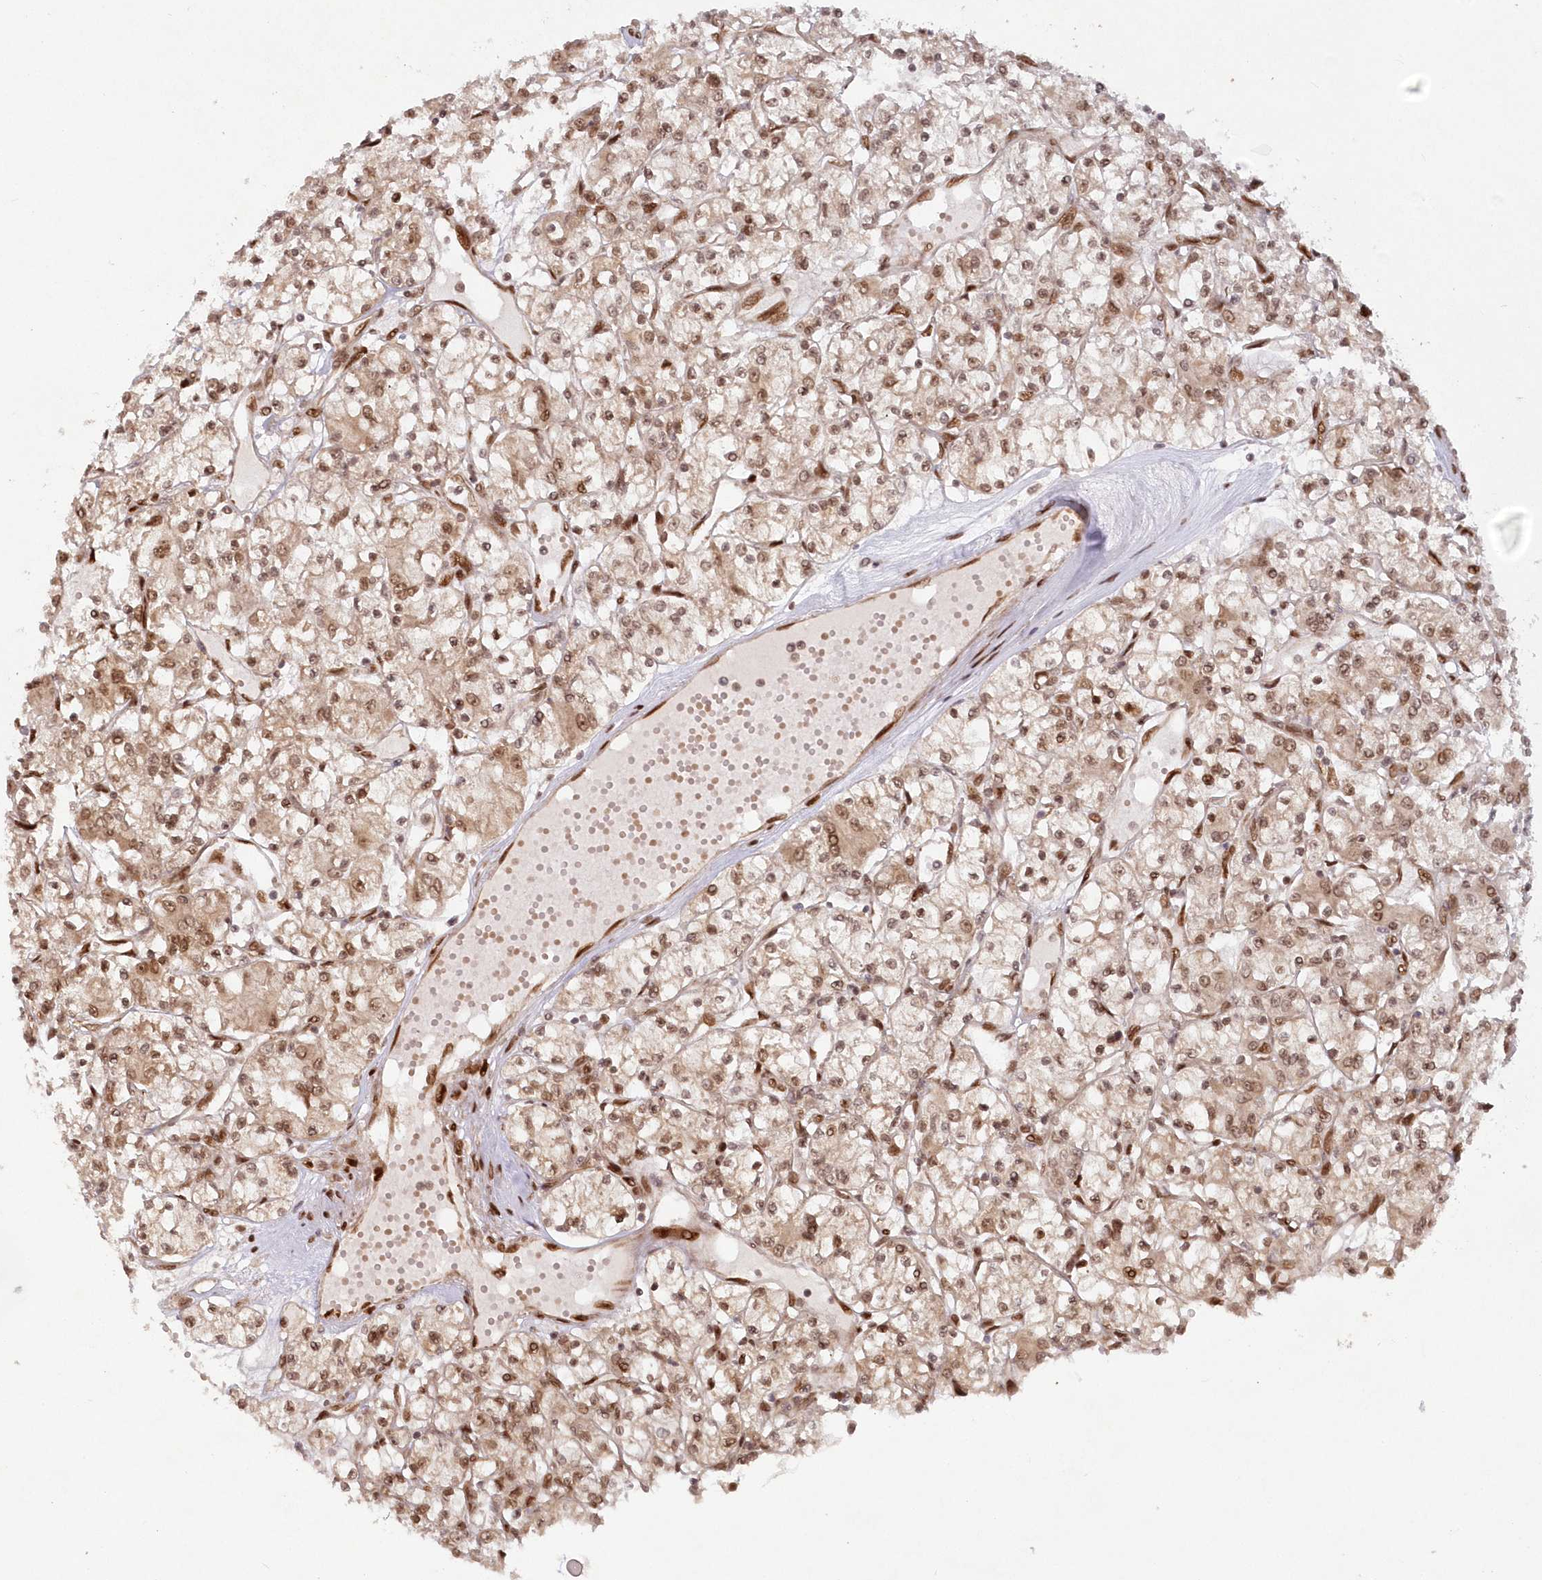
{"staining": {"intensity": "moderate", "quantity": ">75%", "location": "nuclear"}, "tissue": "renal cancer", "cell_type": "Tumor cells", "image_type": "cancer", "snomed": [{"axis": "morphology", "description": "Adenocarcinoma, NOS"}, {"axis": "topography", "description": "Kidney"}], "caption": "Immunohistochemistry micrograph of neoplastic tissue: human renal cancer (adenocarcinoma) stained using immunohistochemistry shows medium levels of moderate protein expression localized specifically in the nuclear of tumor cells, appearing as a nuclear brown color.", "gene": "TOGARAM2", "patient": {"sex": "female", "age": 59}}